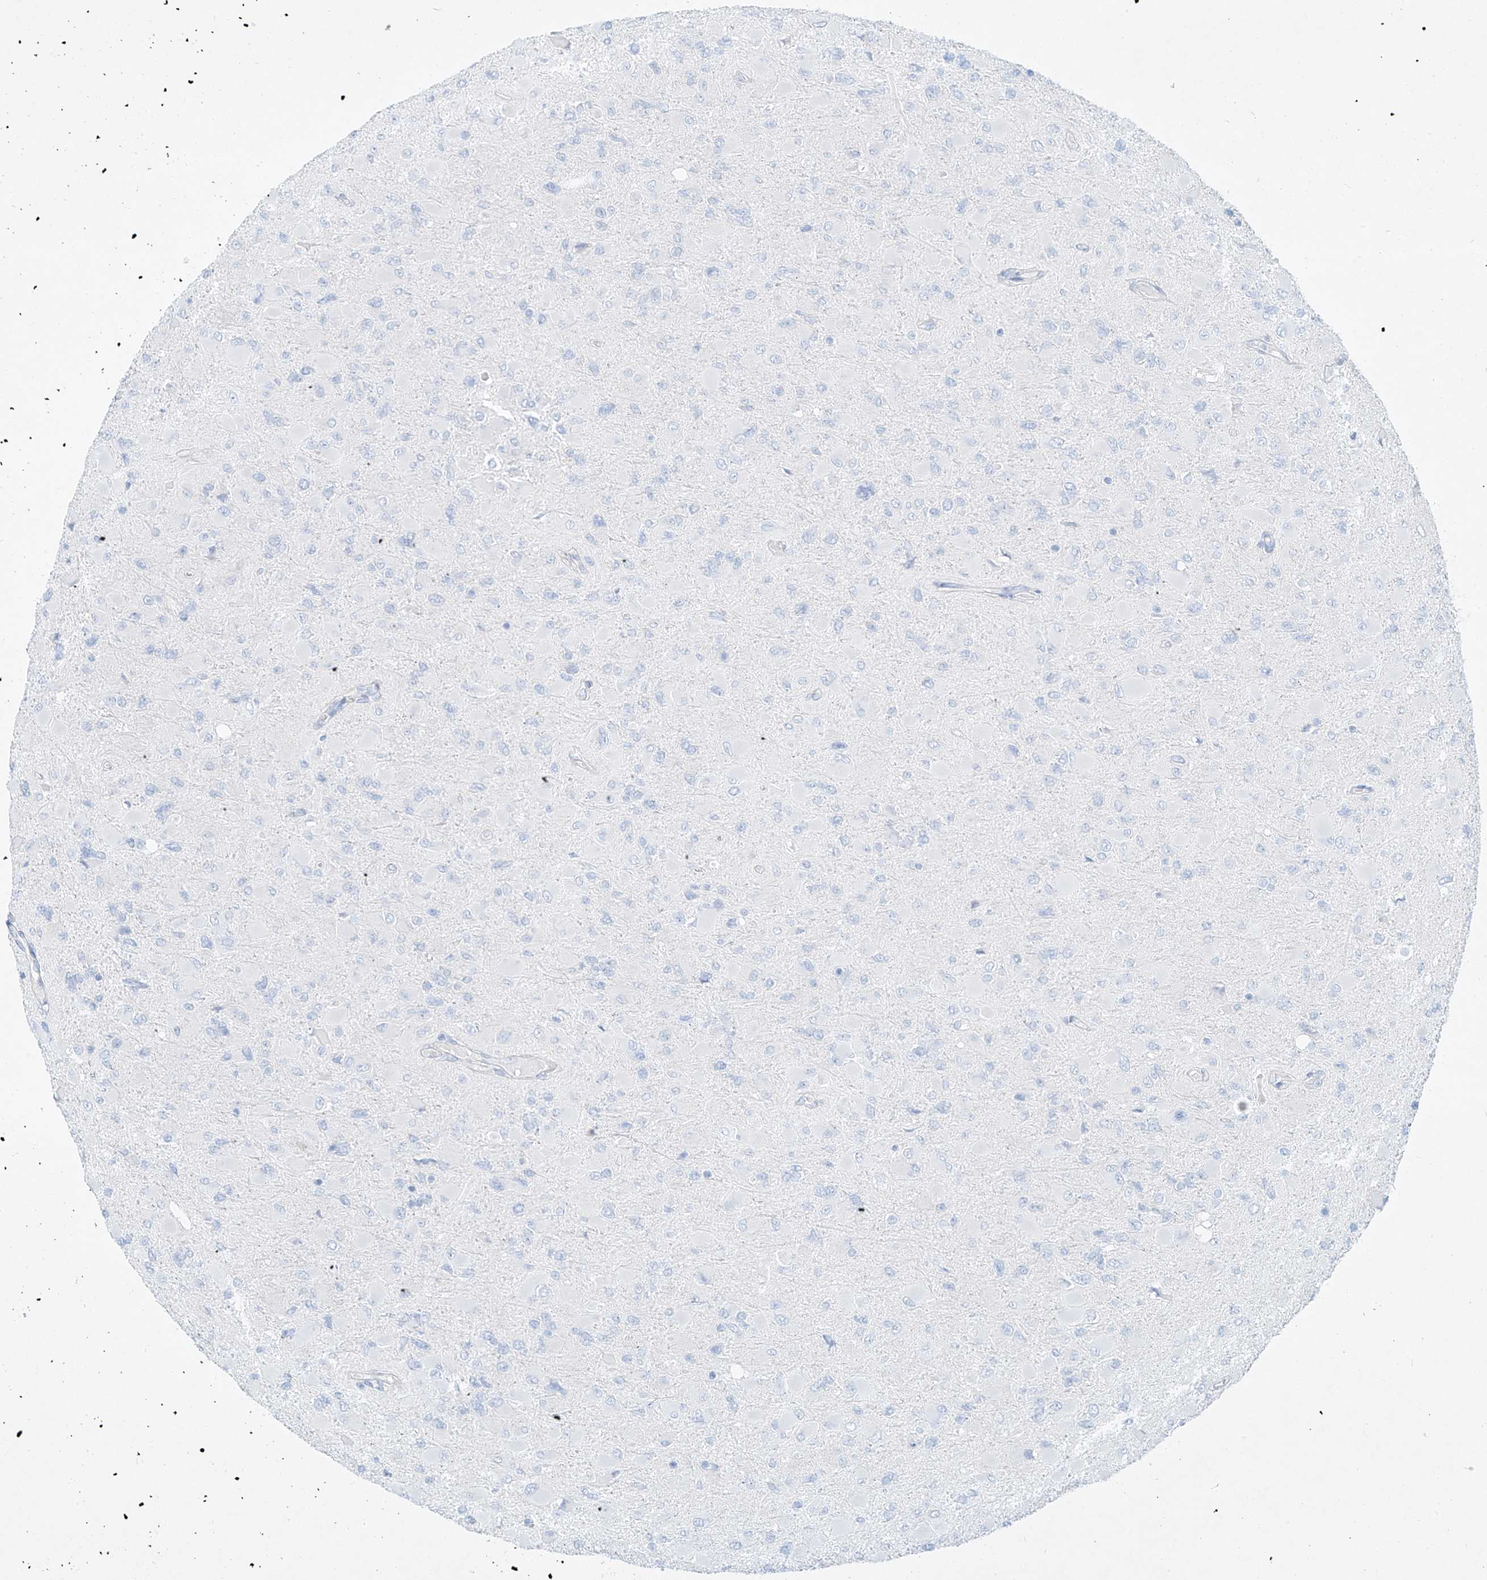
{"staining": {"intensity": "negative", "quantity": "none", "location": "none"}, "tissue": "glioma", "cell_type": "Tumor cells", "image_type": "cancer", "snomed": [{"axis": "morphology", "description": "Glioma, malignant, High grade"}, {"axis": "topography", "description": "Cerebral cortex"}], "caption": "The image demonstrates no significant positivity in tumor cells of glioma.", "gene": "AJM1", "patient": {"sex": "female", "age": 36}}